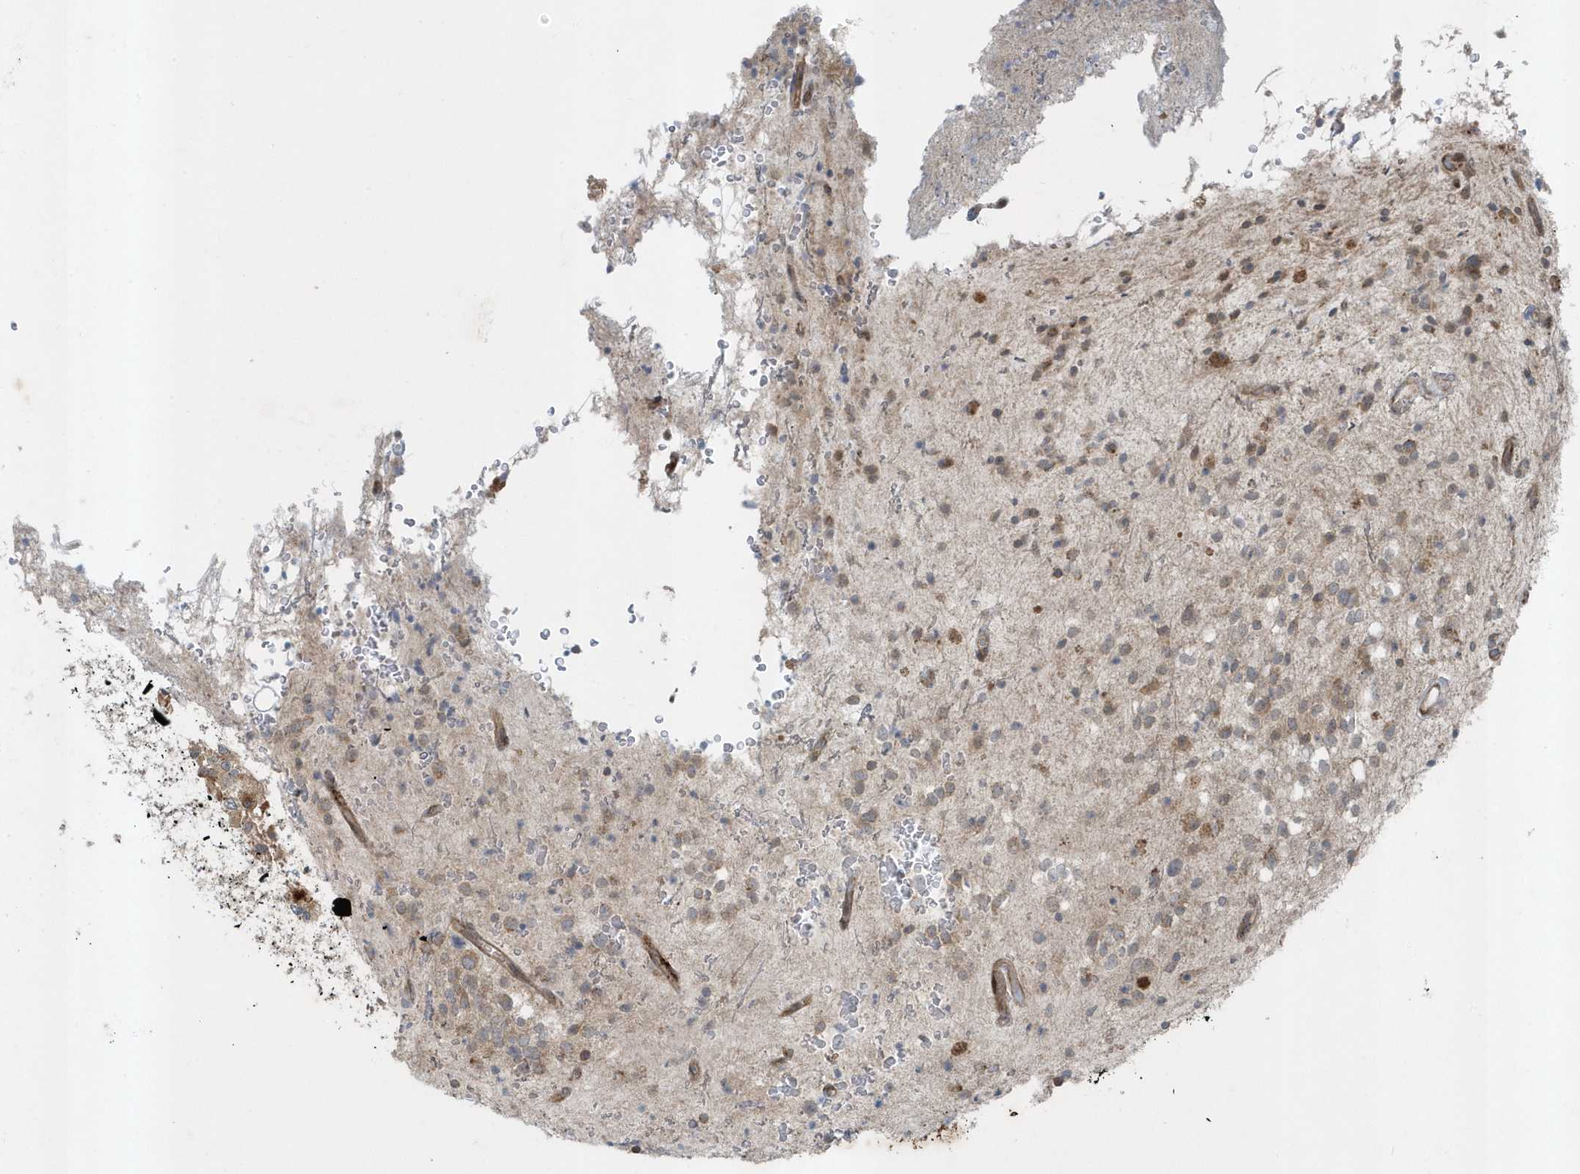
{"staining": {"intensity": "weak", "quantity": "25%-75%", "location": "cytoplasmic/membranous"}, "tissue": "glioma", "cell_type": "Tumor cells", "image_type": "cancer", "snomed": [{"axis": "morphology", "description": "Glioma, malignant, High grade"}, {"axis": "topography", "description": "Brain"}], "caption": "This photomicrograph exhibits immunohistochemistry (IHC) staining of human malignant glioma (high-grade), with low weak cytoplasmic/membranous positivity in approximately 25%-75% of tumor cells.", "gene": "FAM98A", "patient": {"sex": "male", "age": 34}}